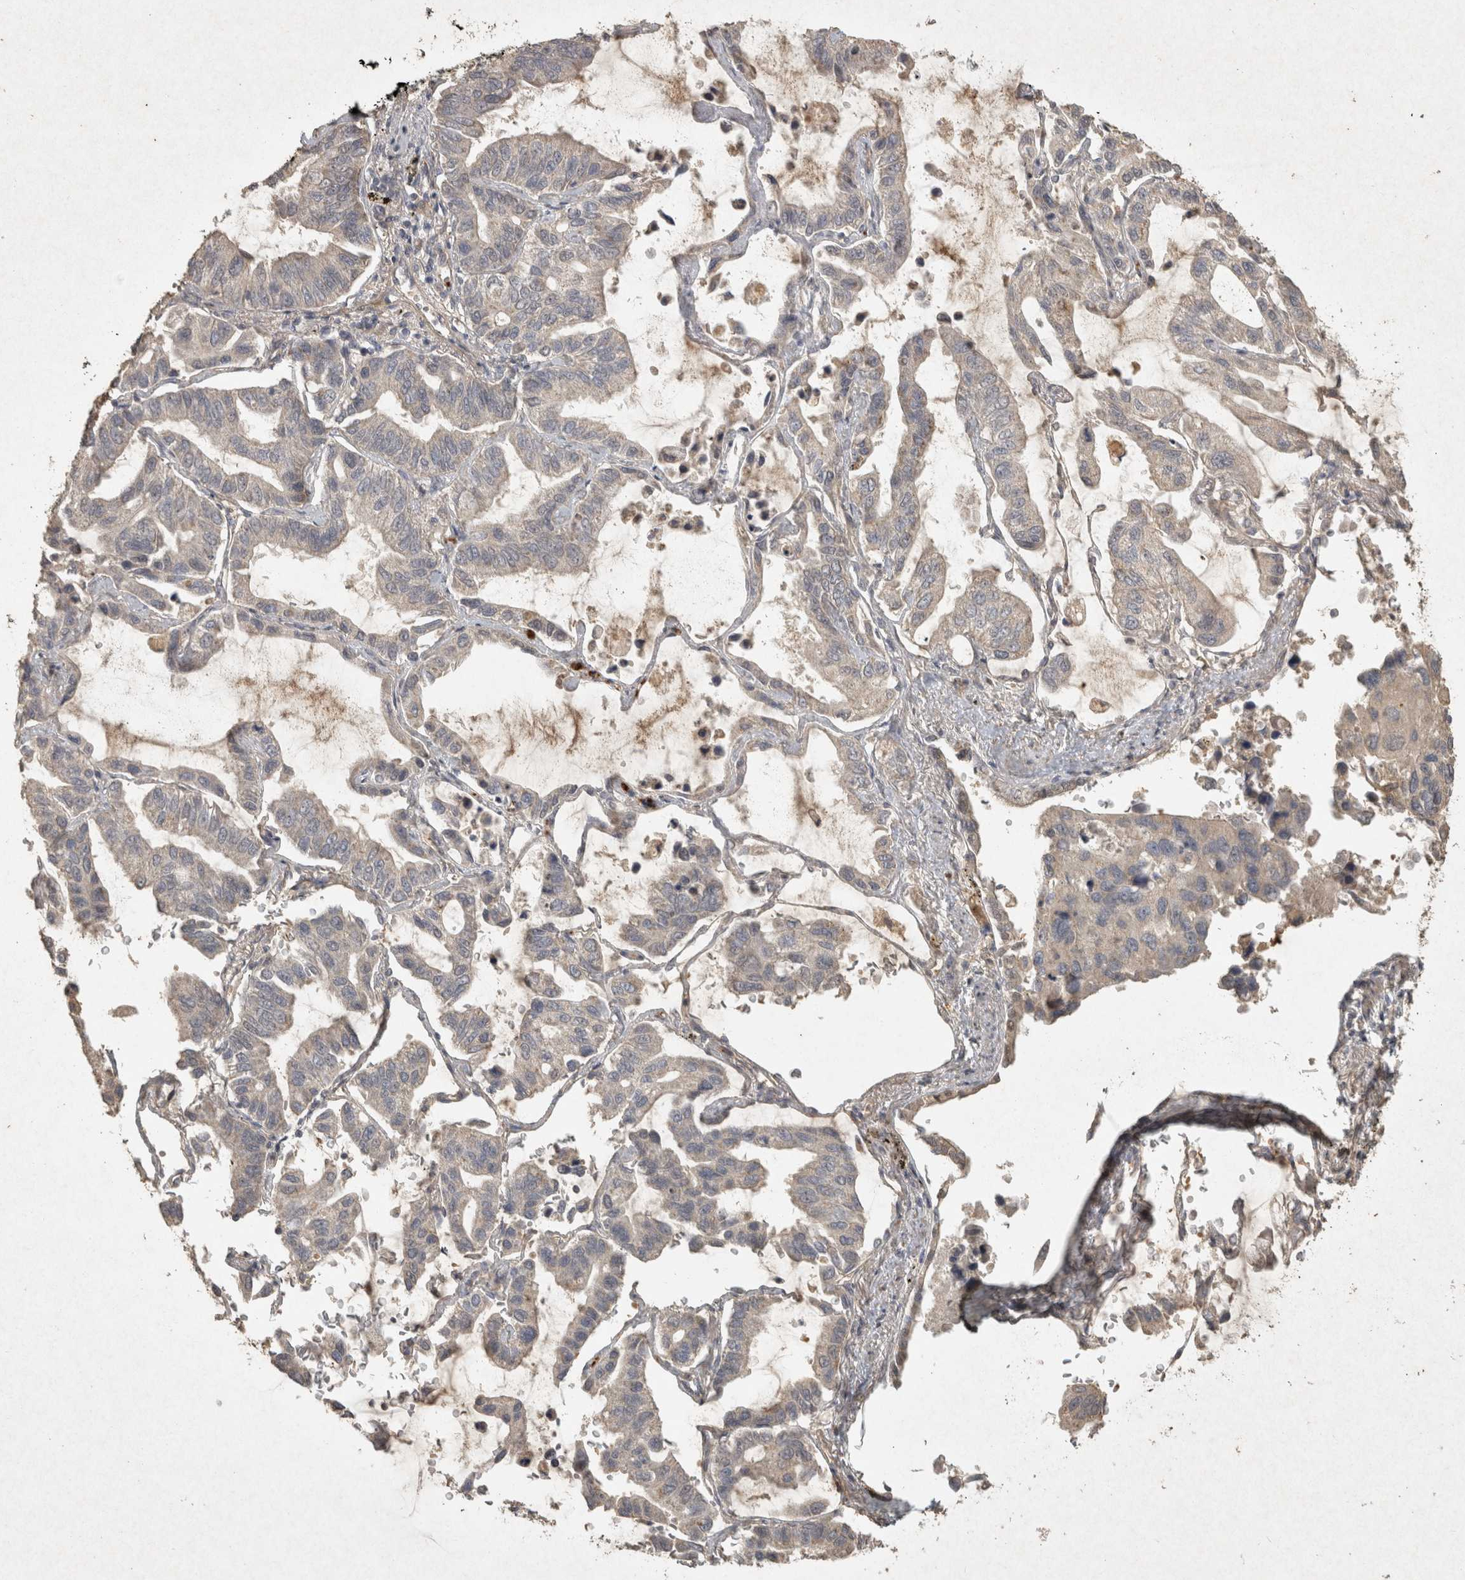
{"staining": {"intensity": "weak", "quantity": "<25%", "location": "cytoplasmic/membranous"}, "tissue": "lung cancer", "cell_type": "Tumor cells", "image_type": "cancer", "snomed": [{"axis": "morphology", "description": "Adenocarcinoma, NOS"}, {"axis": "topography", "description": "Lung"}], "caption": "Lung cancer (adenocarcinoma) was stained to show a protein in brown. There is no significant positivity in tumor cells.", "gene": "OSTN", "patient": {"sex": "male", "age": 64}}